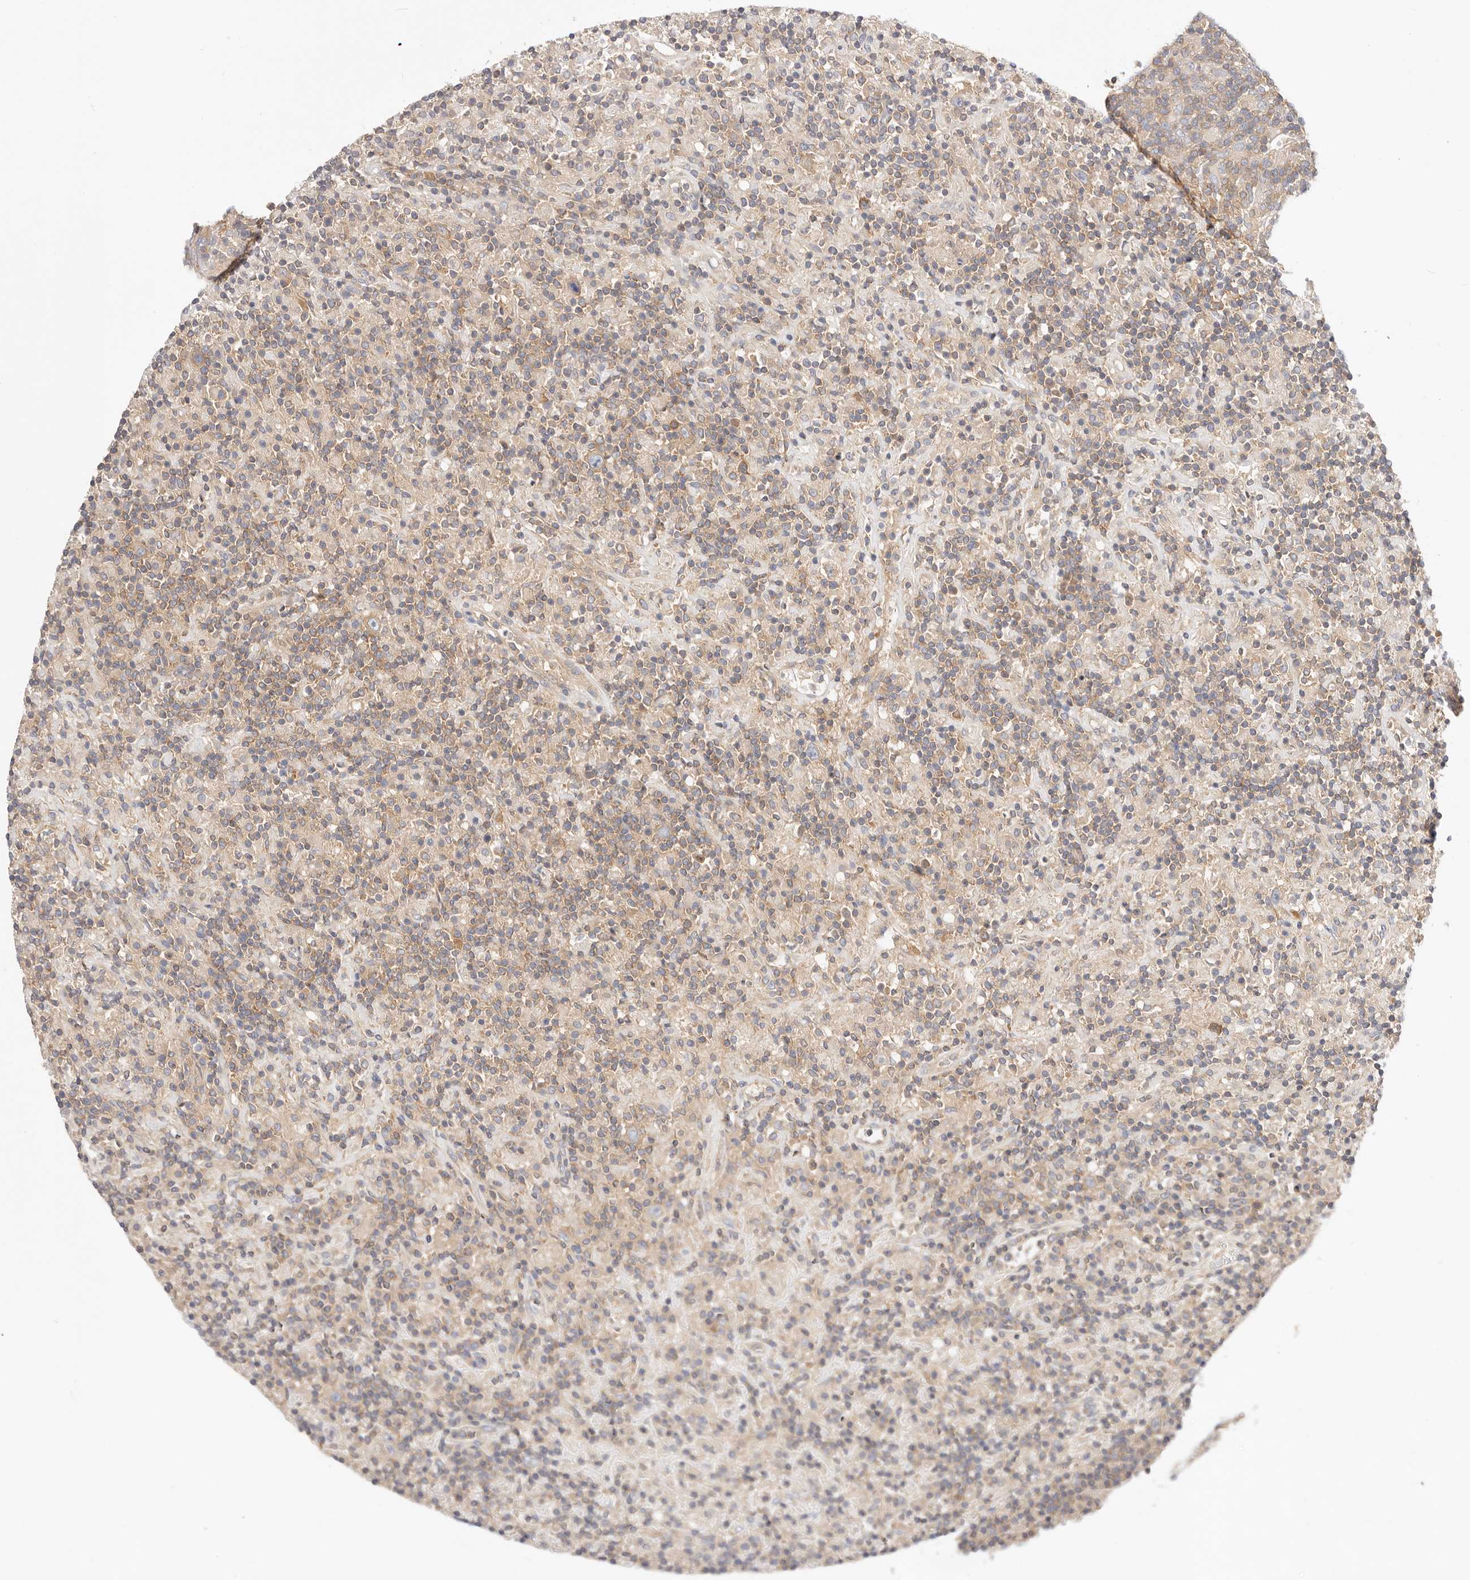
{"staining": {"intensity": "weak", "quantity": ">75%", "location": "cytoplasmic/membranous"}, "tissue": "lymphoma", "cell_type": "Tumor cells", "image_type": "cancer", "snomed": [{"axis": "morphology", "description": "Hodgkin's disease, NOS"}, {"axis": "topography", "description": "Lymph node"}], "caption": "A brown stain highlights weak cytoplasmic/membranous positivity of a protein in lymphoma tumor cells. Using DAB (brown) and hematoxylin (blue) stains, captured at high magnification using brightfield microscopy.", "gene": "KCMF1", "patient": {"sex": "male", "age": 70}}